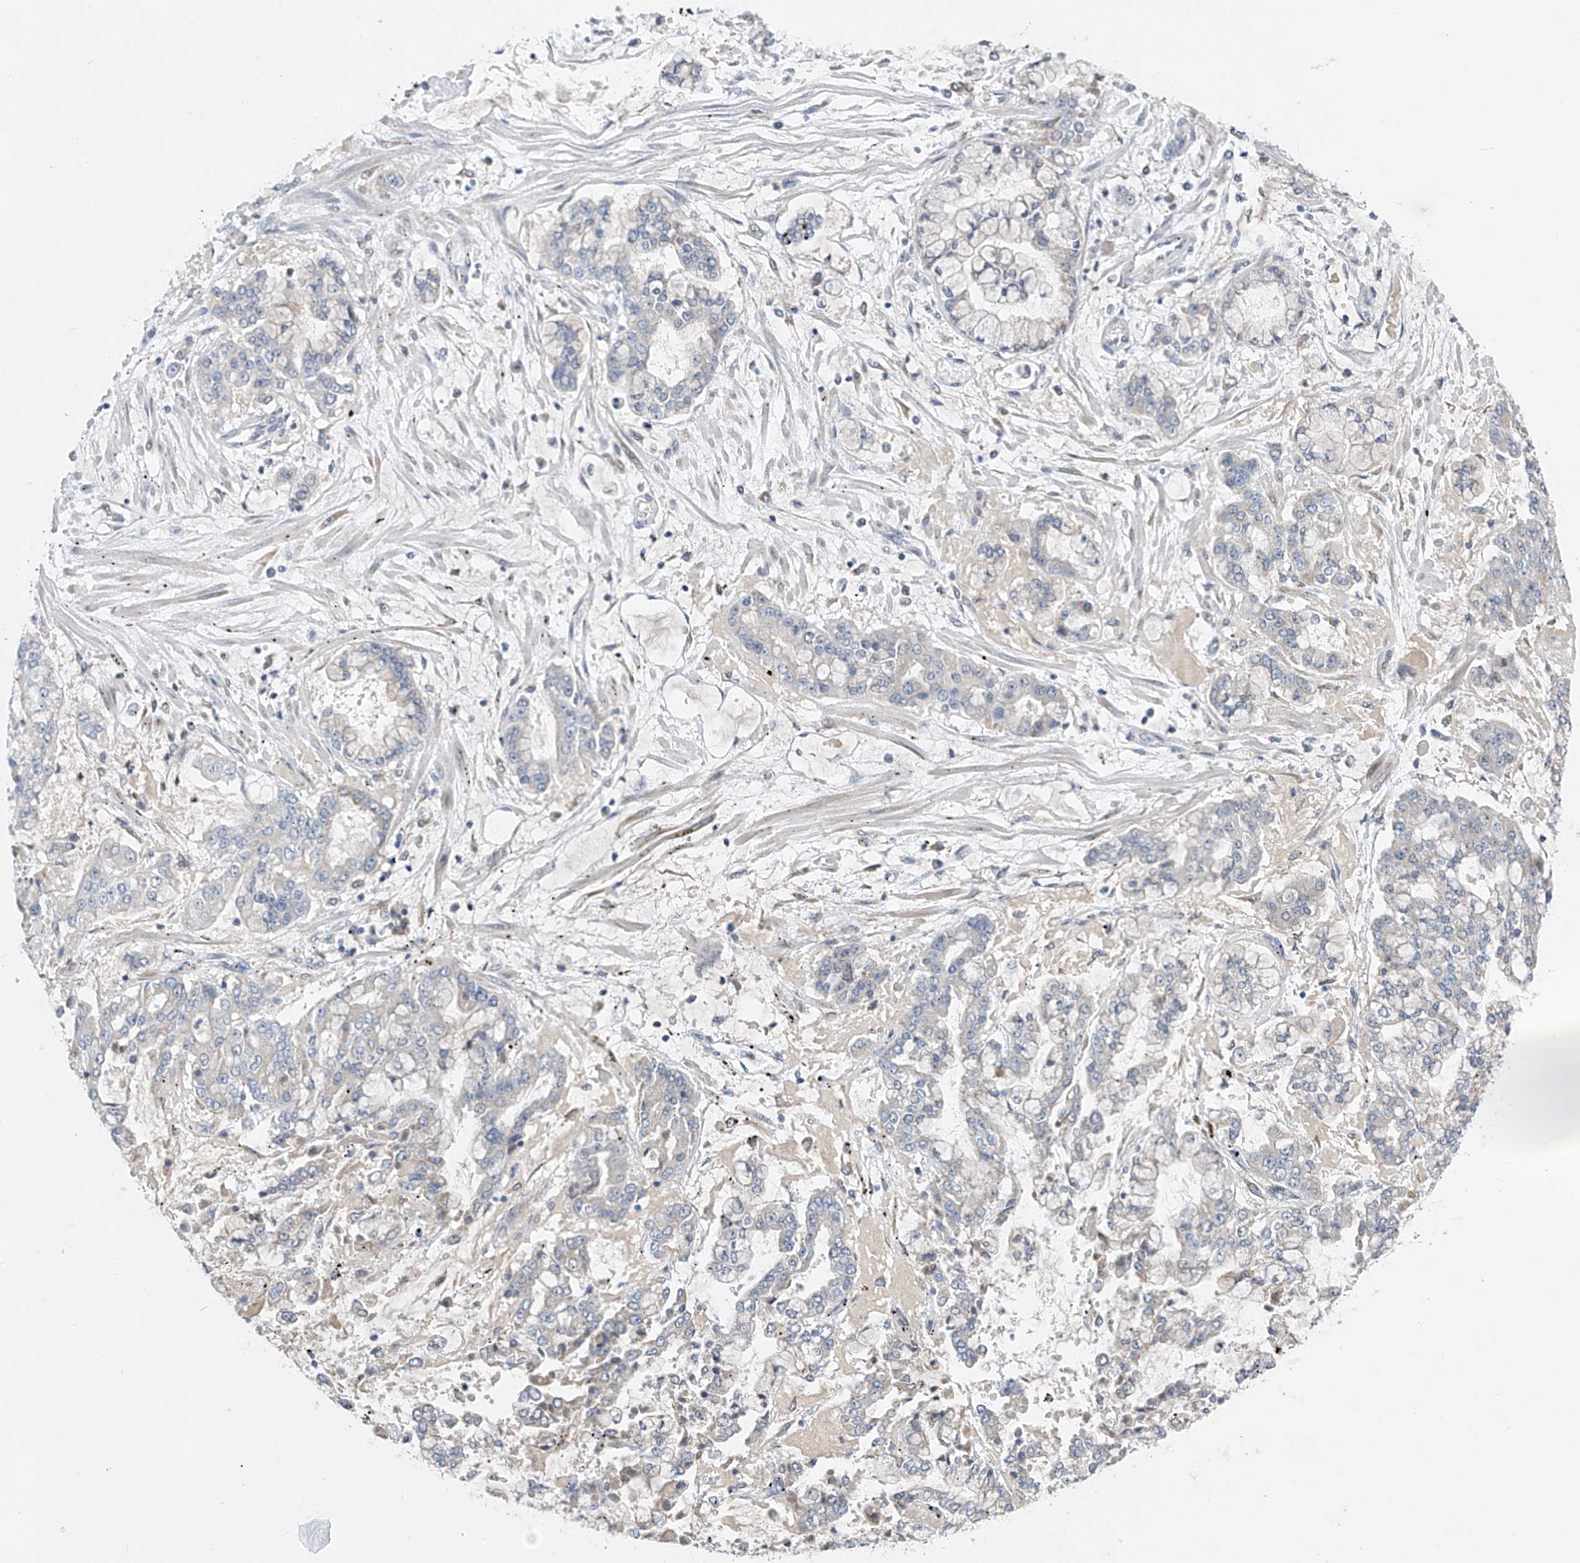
{"staining": {"intensity": "negative", "quantity": "none", "location": "none"}, "tissue": "stomach cancer", "cell_type": "Tumor cells", "image_type": "cancer", "snomed": [{"axis": "morphology", "description": "Normal tissue, NOS"}, {"axis": "morphology", "description": "Adenocarcinoma, NOS"}, {"axis": "topography", "description": "Stomach, upper"}, {"axis": "topography", "description": "Stomach"}], "caption": "Stomach adenocarcinoma stained for a protein using immunohistochemistry (IHC) reveals no staining tumor cells.", "gene": "CYP4V2", "patient": {"sex": "male", "age": 76}}